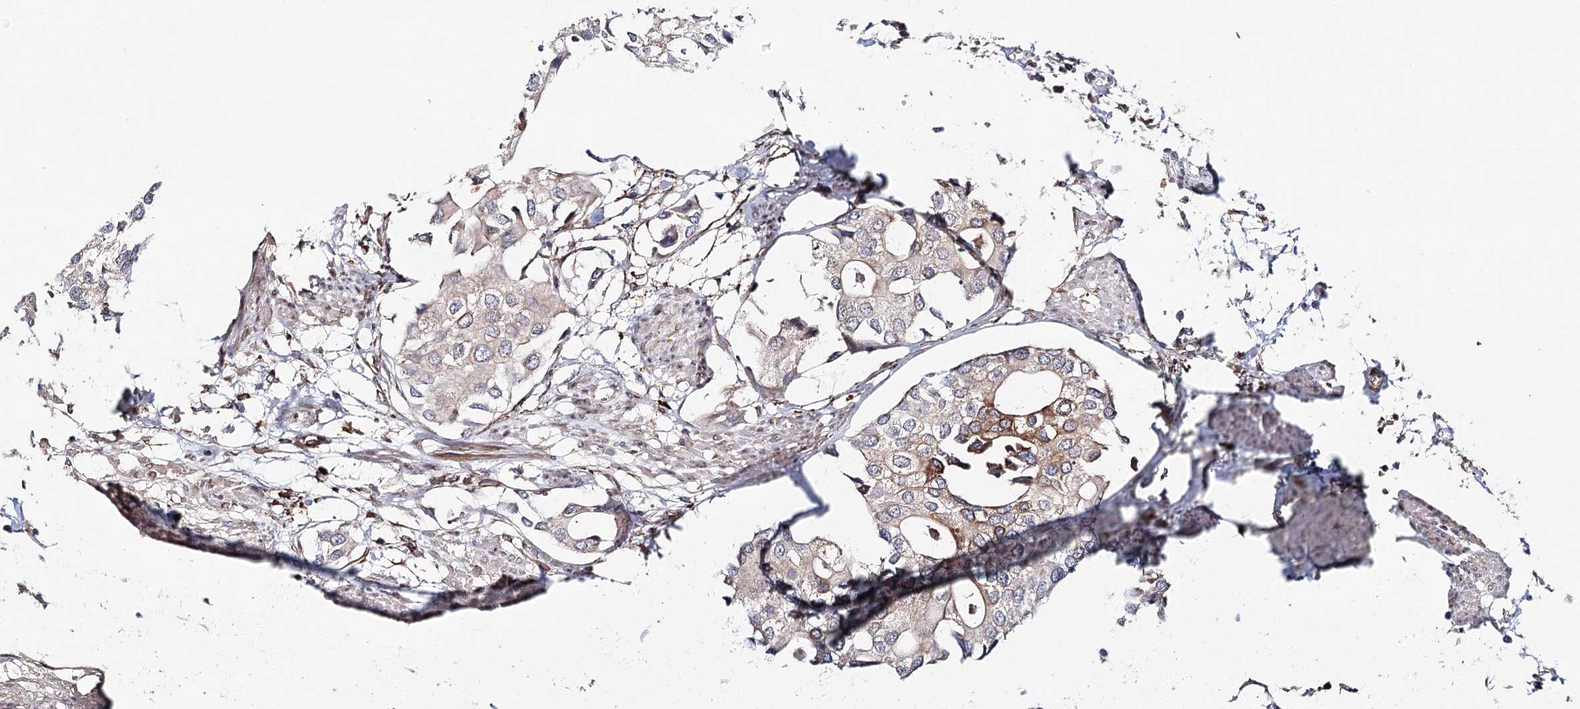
{"staining": {"intensity": "weak", "quantity": ">75%", "location": "cytoplasmic/membranous"}, "tissue": "urothelial cancer", "cell_type": "Tumor cells", "image_type": "cancer", "snomed": [{"axis": "morphology", "description": "Urothelial carcinoma, High grade"}, {"axis": "topography", "description": "Urinary bladder"}], "caption": "Protein expression analysis of human urothelial cancer reveals weak cytoplasmic/membranous expression in approximately >75% of tumor cells.", "gene": "MKNK1", "patient": {"sex": "male", "age": 64}}